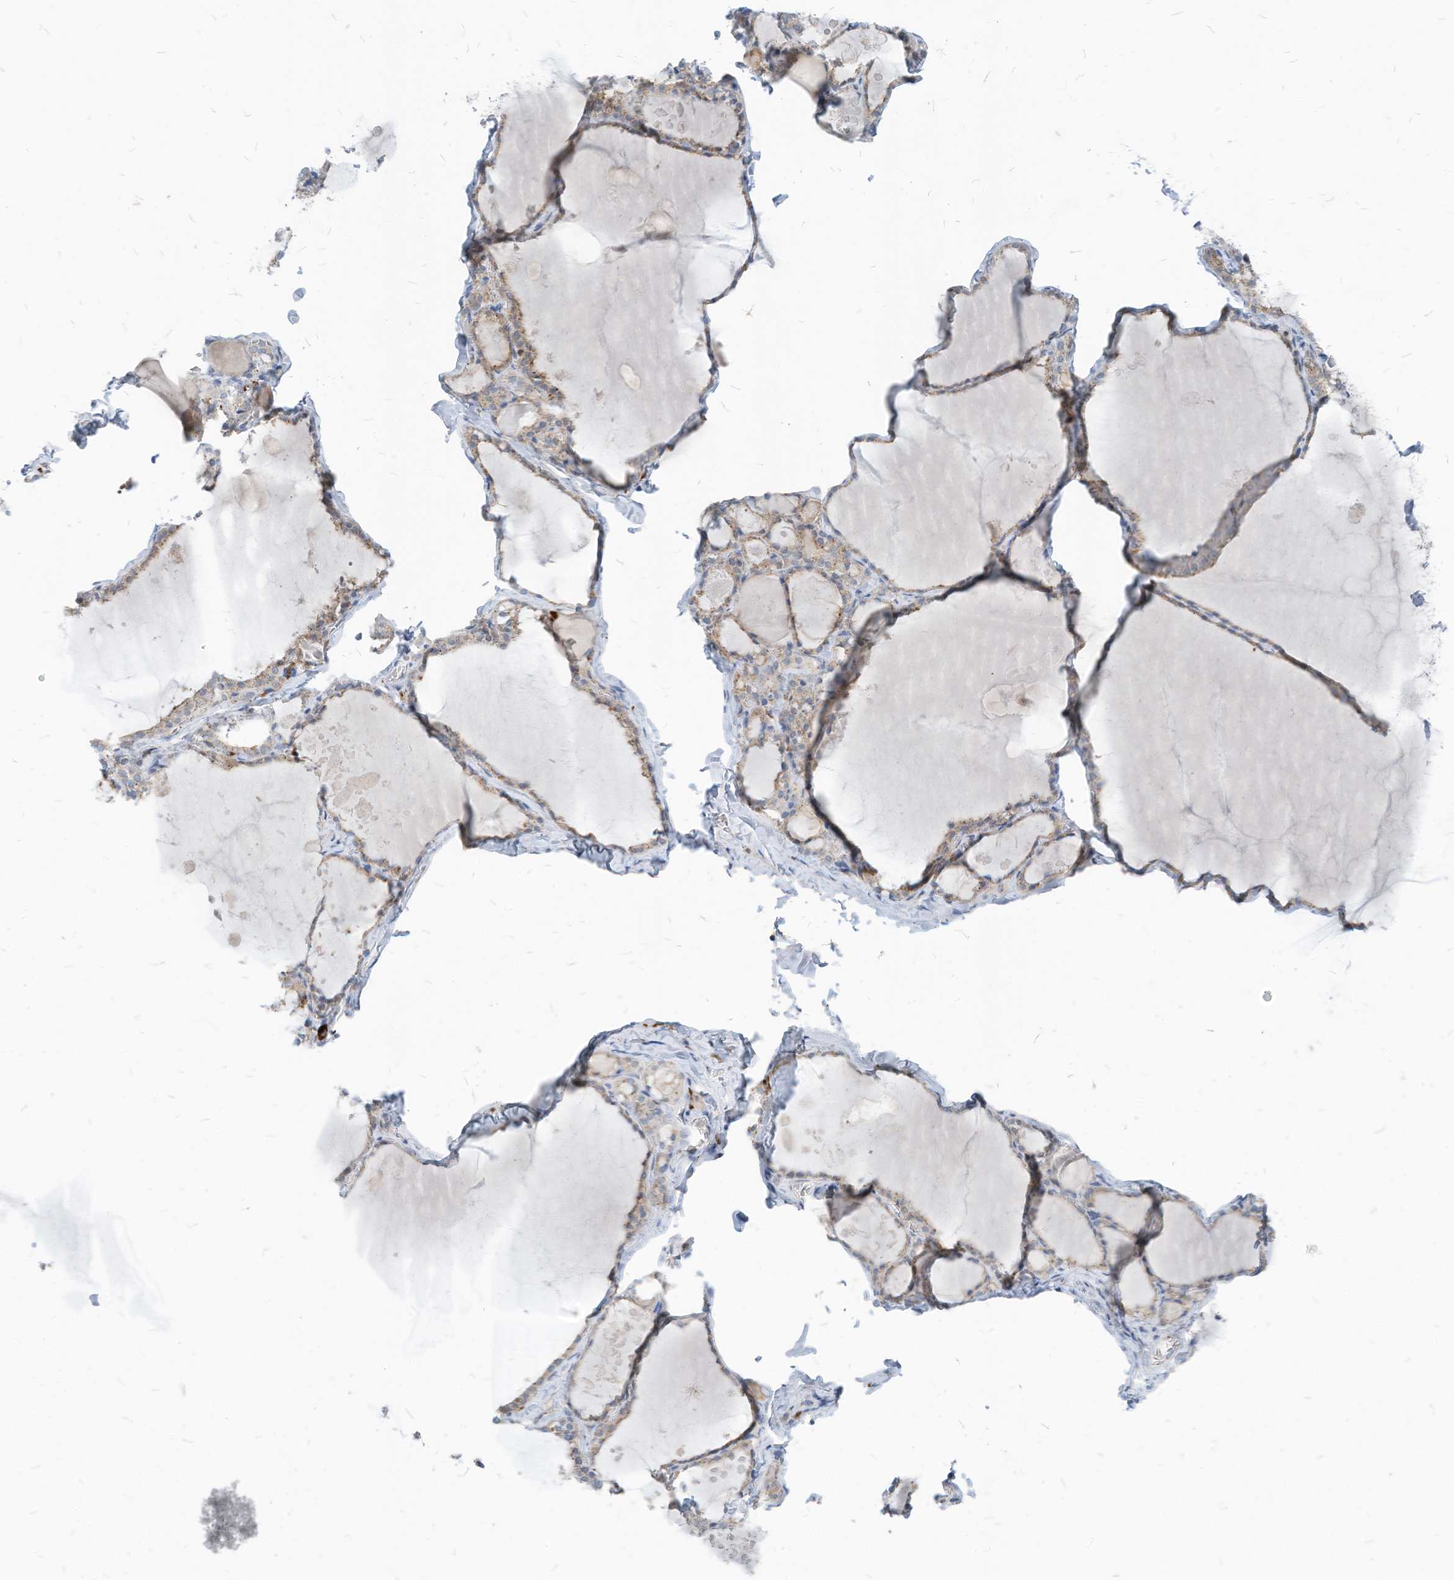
{"staining": {"intensity": "weak", "quantity": "25%-75%", "location": "cytoplasmic/membranous"}, "tissue": "thyroid gland", "cell_type": "Glandular cells", "image_type": "normal", "snomed": [{"axis": "morphology", "description": "Normal tissue, NOS"}, {"axis": "topography", "description": "Thyroid gland"}], "caption": "Immunohistochemical staining of normal thyroid gland reveals low levels of weak cytoplasmic/membranous positivity in about 25%-75% of glandular cells. (DAB (3,3'-diaminobenzidine) IHC, brown staining for protein, blue staining for nuclei).", "gene": "CHMP2B", "patient": {"sex": "male", "age": 56}}